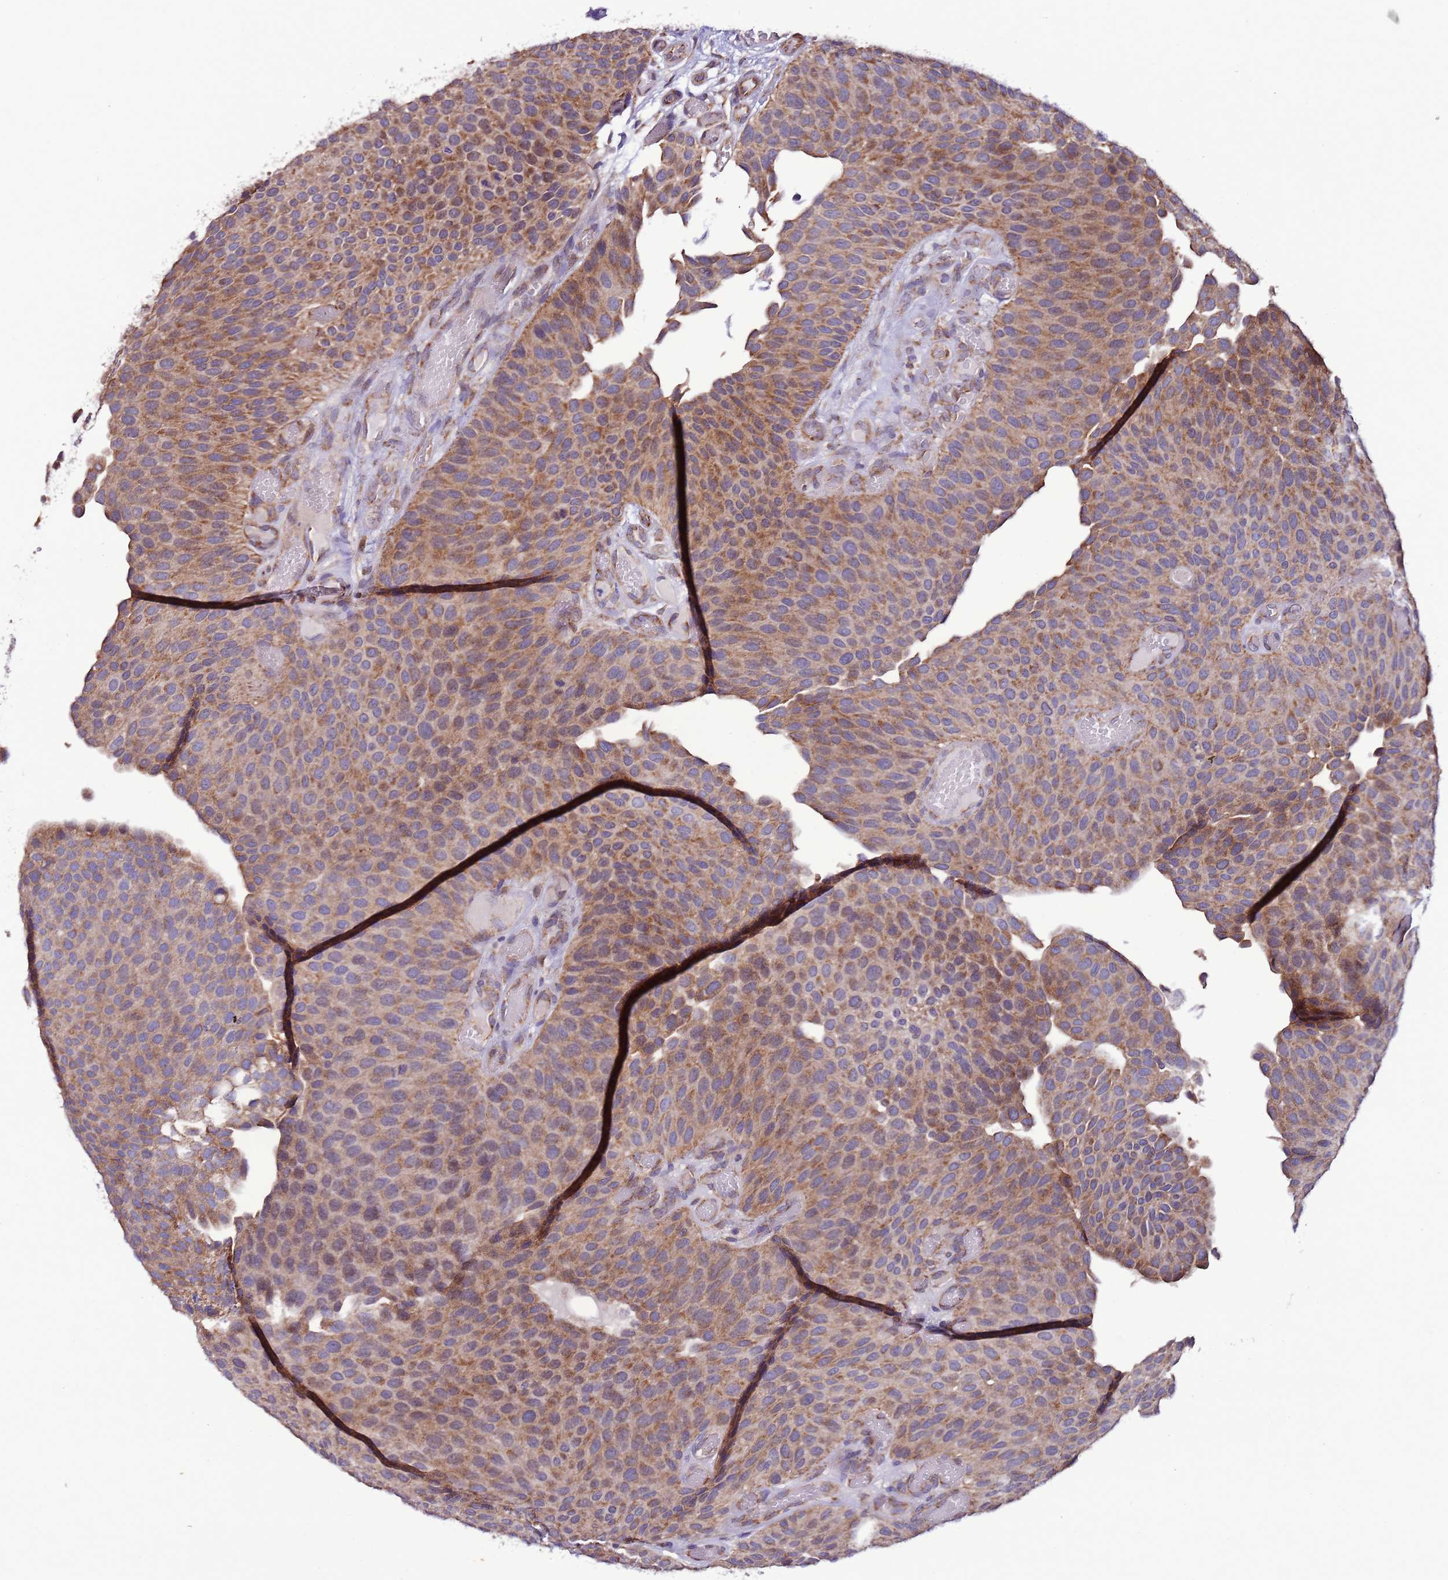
{"staining": {"intensity": "moderate", "quantity": ">75%", "location": "cytoplasmic/membranous"}, "tissue": "urothelial cancer", "cell_type": "Tumor cells", "image_type": "cancer", "snomed": [{"axis": "morphology", "description": "Urothelial carcinoma, Low grade"}, {"axis": "topography", "description": "Urinary bladder"}], "caption": "A brown stain shows moderate cytoplasmic/membranous positivity of a protein in human urothelial cancer tumor cells. Using DAB (3,3'-diaminobenzidine) (brown) and hematoxylin (blue) stains, captured at high magnification using brightfield microscopy.", "gene": "AHI1", "patient": {"sex": "male", "age": 89}}